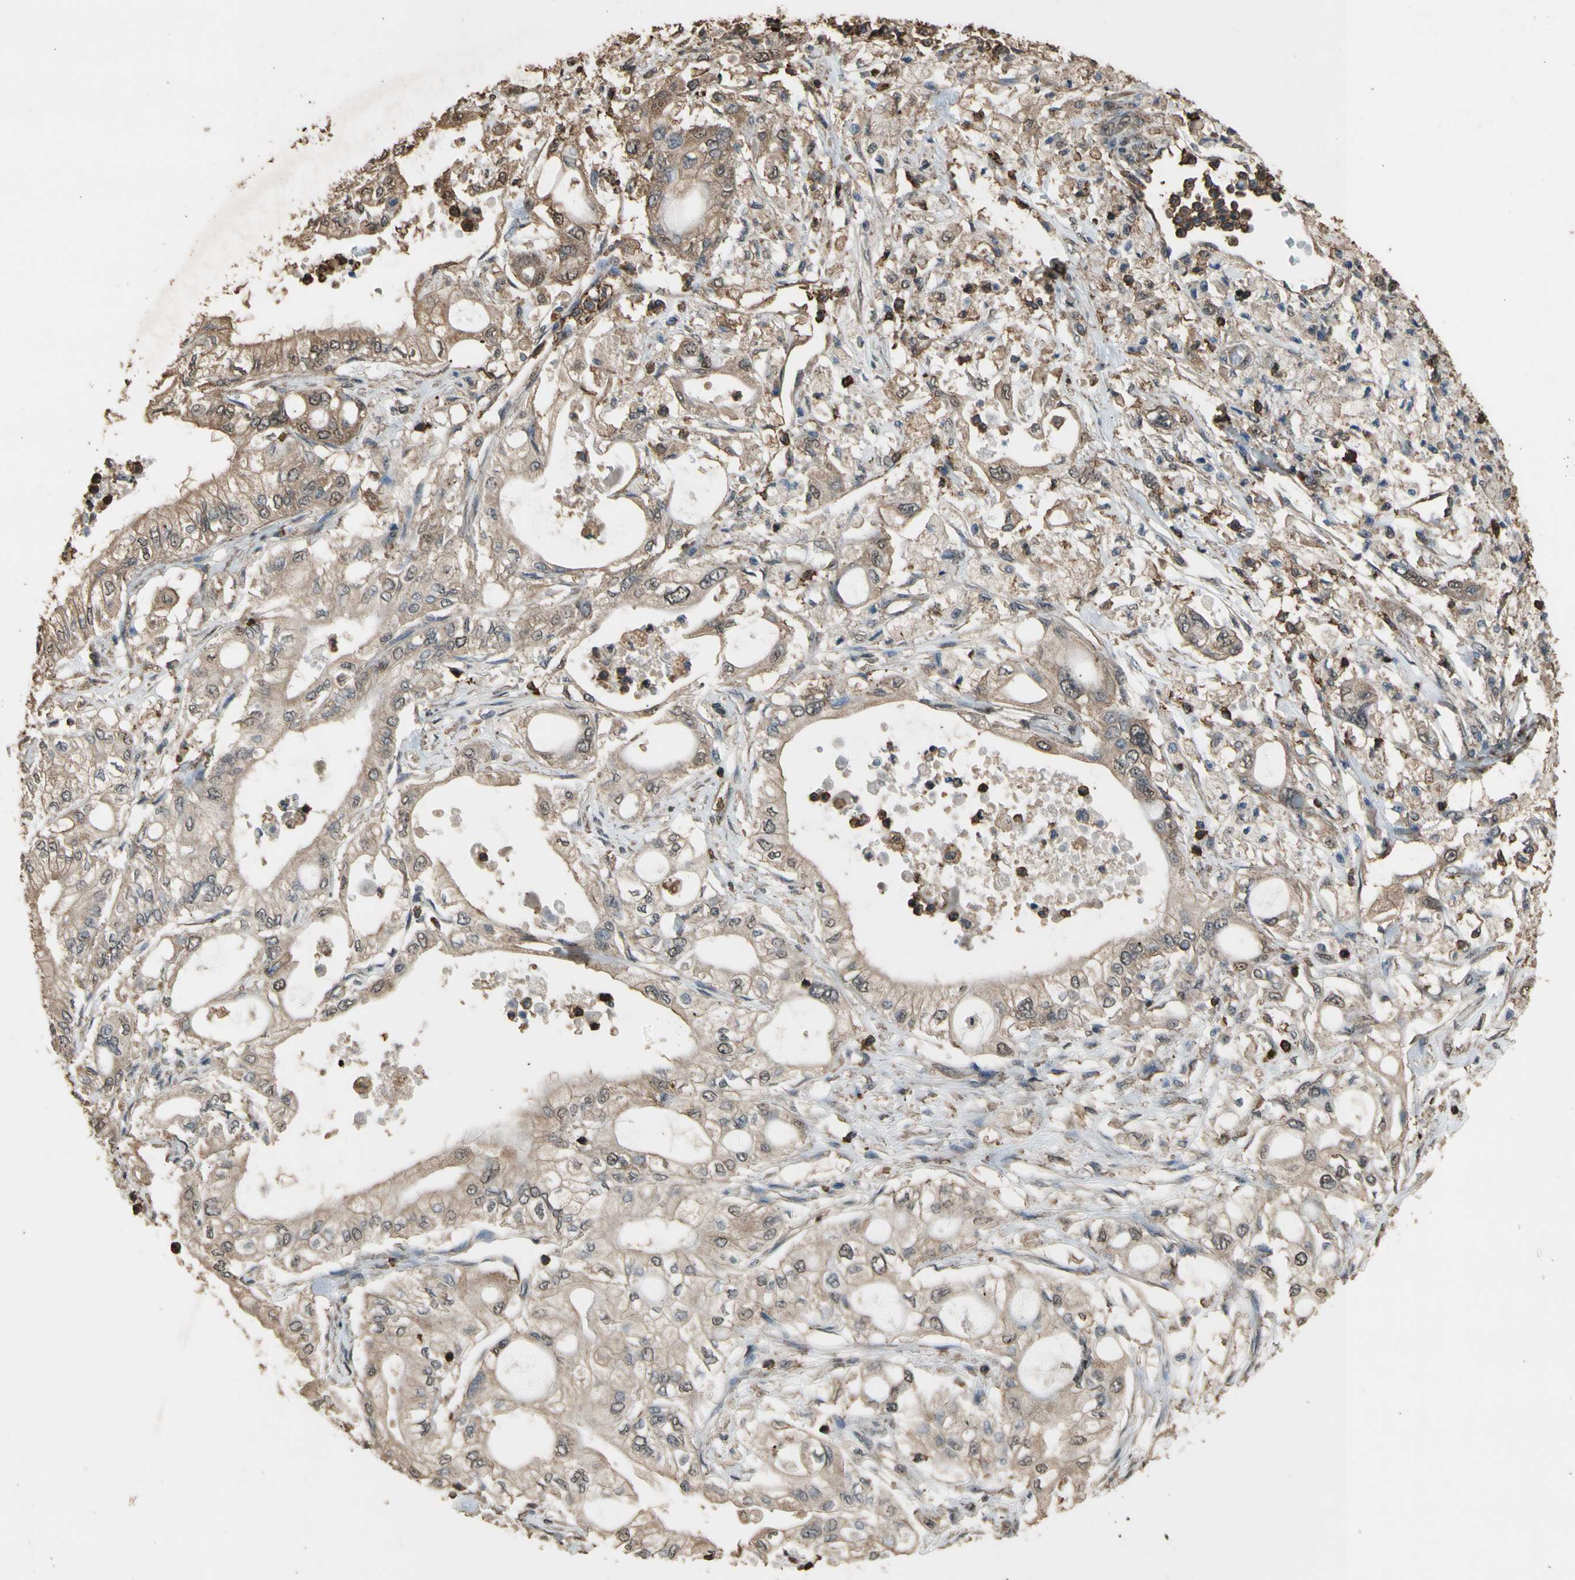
{"staining": {"intensity": "moderate", "quantity": ">75%", "location": "cytoplasmic/membranous"}, "tissue": "pancreatic cancer", "cell_type": "Tumor cells", "image_type": "cancer", "snomed": [{"axis": "morphology", "description": "Adenocarcinoma, NOS"}, {"axis": "topography", "description": "Pancreas"}], "caption": "Protein analysis of pancreatic cancer tissue reveals moderate cytoplasmic/membranous positivity in approximately >75% of tumor cells.", "gene": "TNFSF13B", "patient": {"sex": "male", "age": 79}}